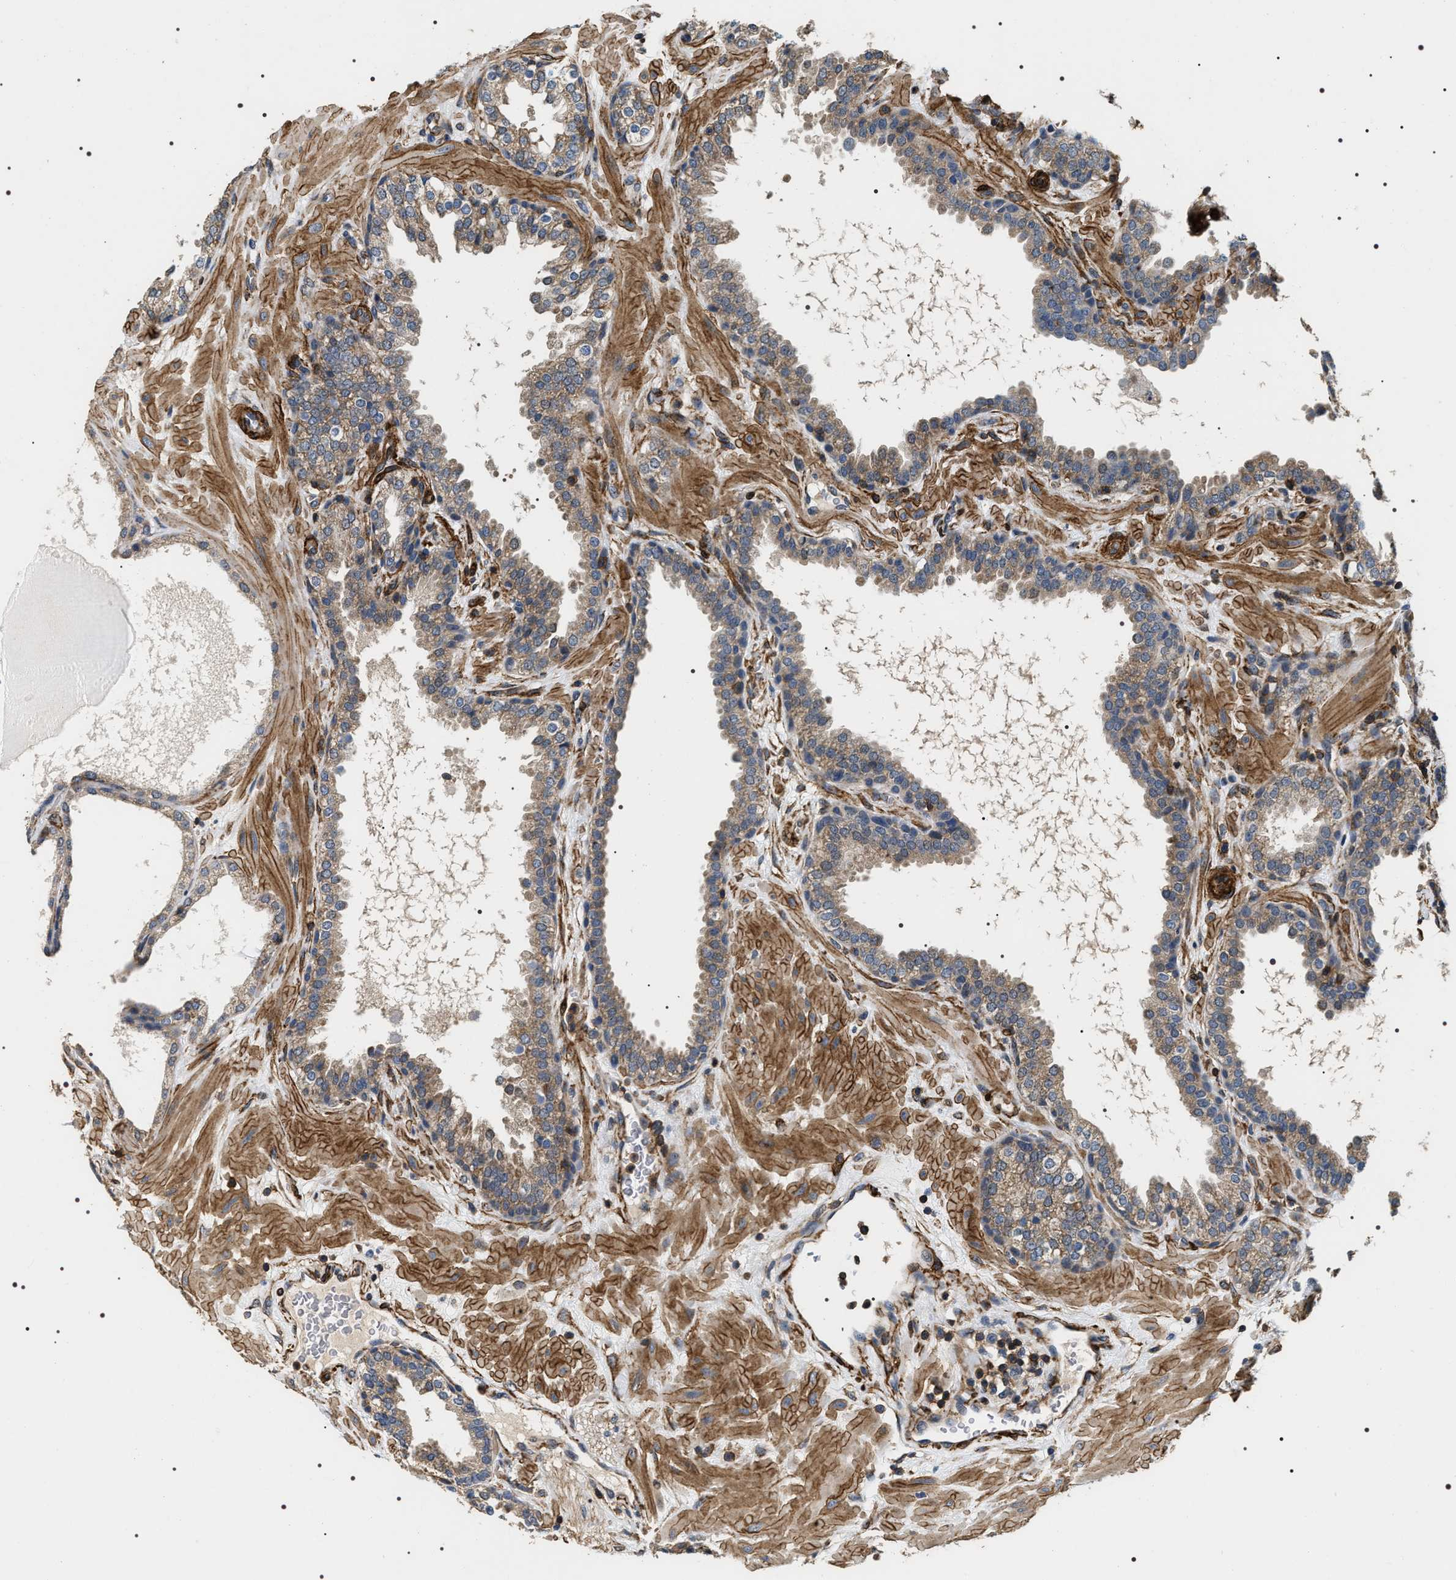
{"staining": {"intensity": "weak", "quantity": "25%-75%", "location": "cytoplasmic/membranous"}, "tissue": "prostate", "cell_type": "Glandular cells", "image_type": "normal", "snomed": [{"axis": "morphology", "description": "Normal tissue, NOS"}, {"axis": "topography", "description": "Prostate"}], "caption": "Immunohistochemical staining of normal prostate demonstrates low levels of weak cytoplasmic/membranous positivity in approximately 25%-75% of glandular cells.", "gene": "ZC3HAV1L", "patient": {"sex": "male", "age": 51}}